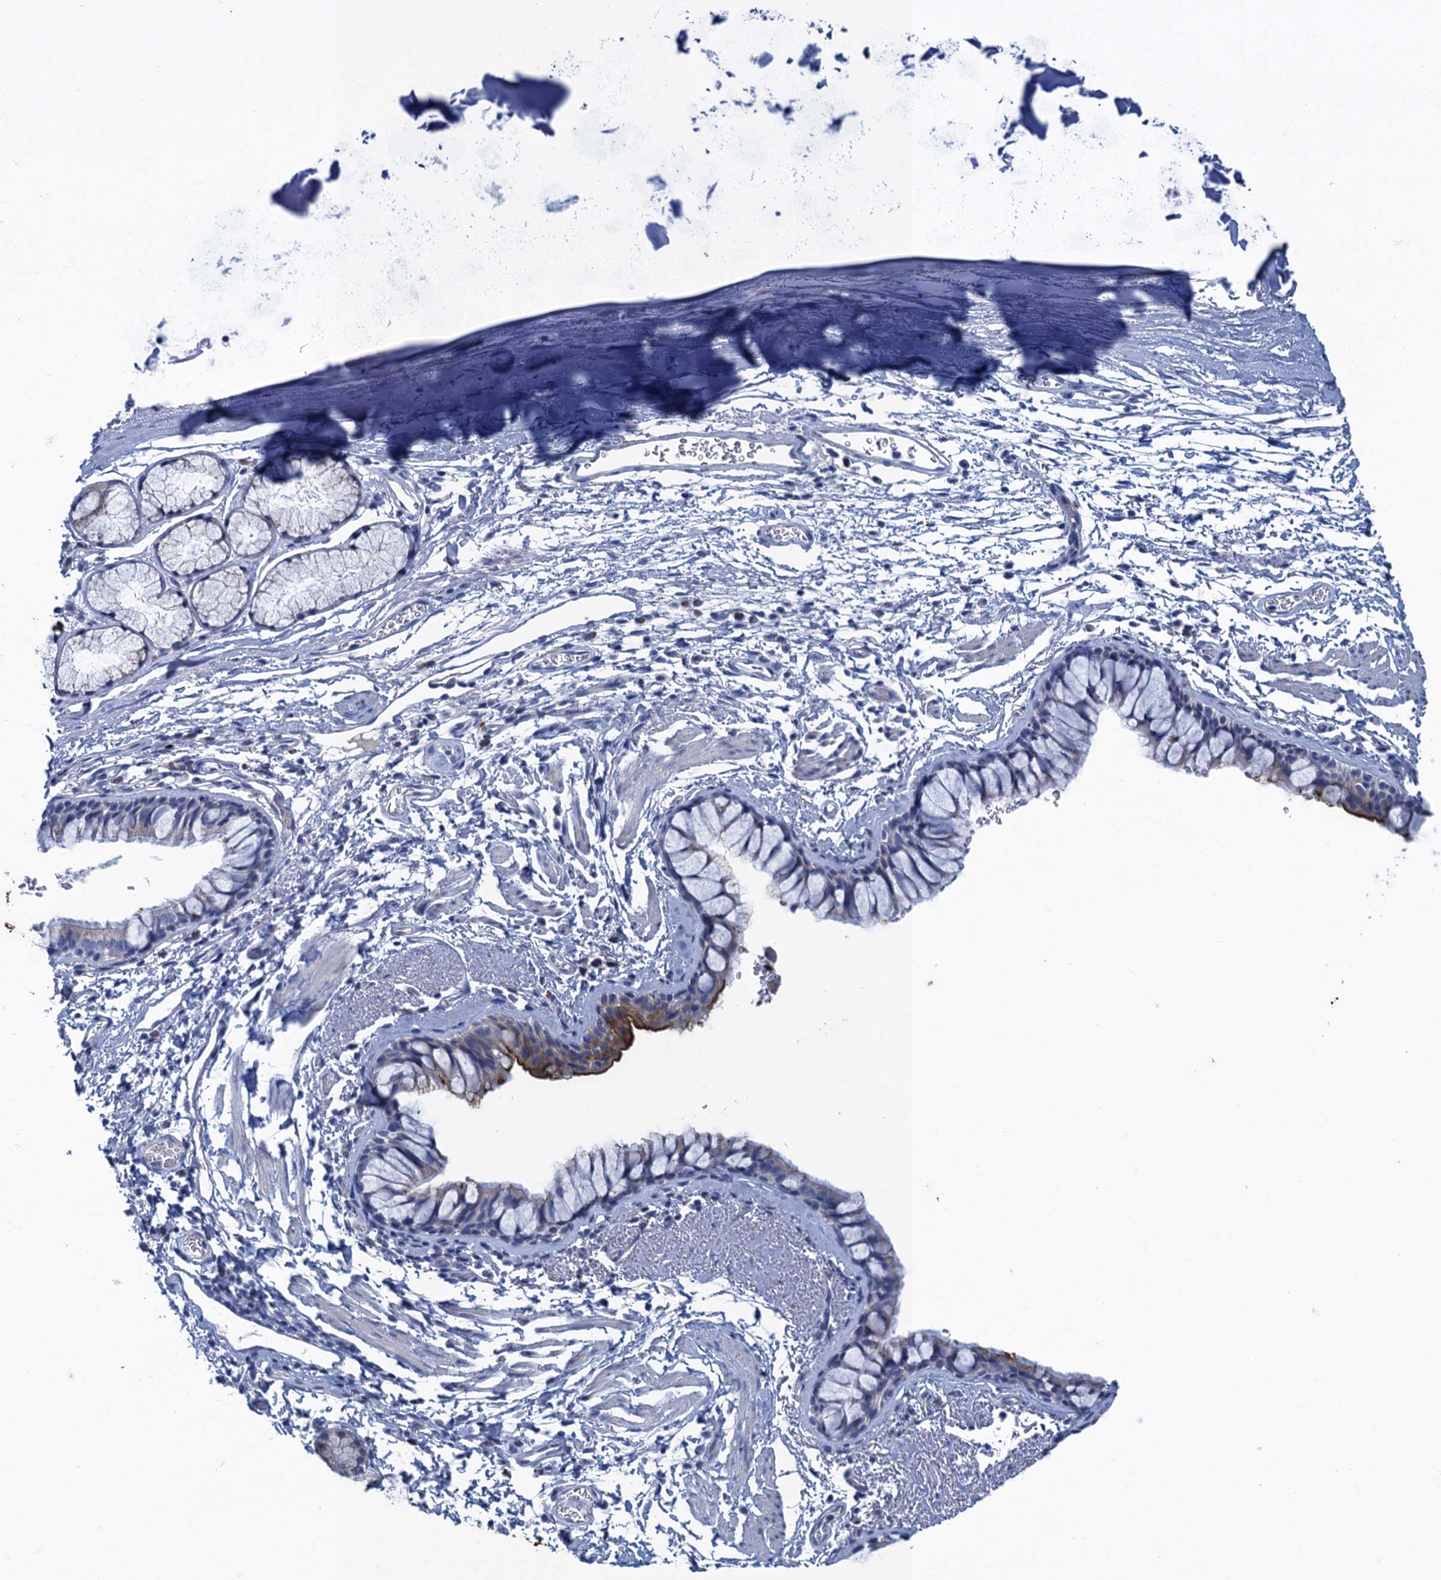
{"staining": {"intensity": "moderate", "quantity": "<25%", "location": "cytoplasmic/membranous"}, "tissue": "bronchus", "cell_type": "Respiratory epithelial cells", "image_type": "normal", "snomed": [{"axis": "morphology", "description": "Normal tissue, NOS"}, {"axis": "topography", "description": "Bronchus"}], "caption": "Human bronchus stained with a brown dye shows moderate cytoplasmic/membranous positive positivity in approximately <25% of respiratory epithelial cells.", "gene": "SCEL", "patient": {"sex": "male", "age": 65}}